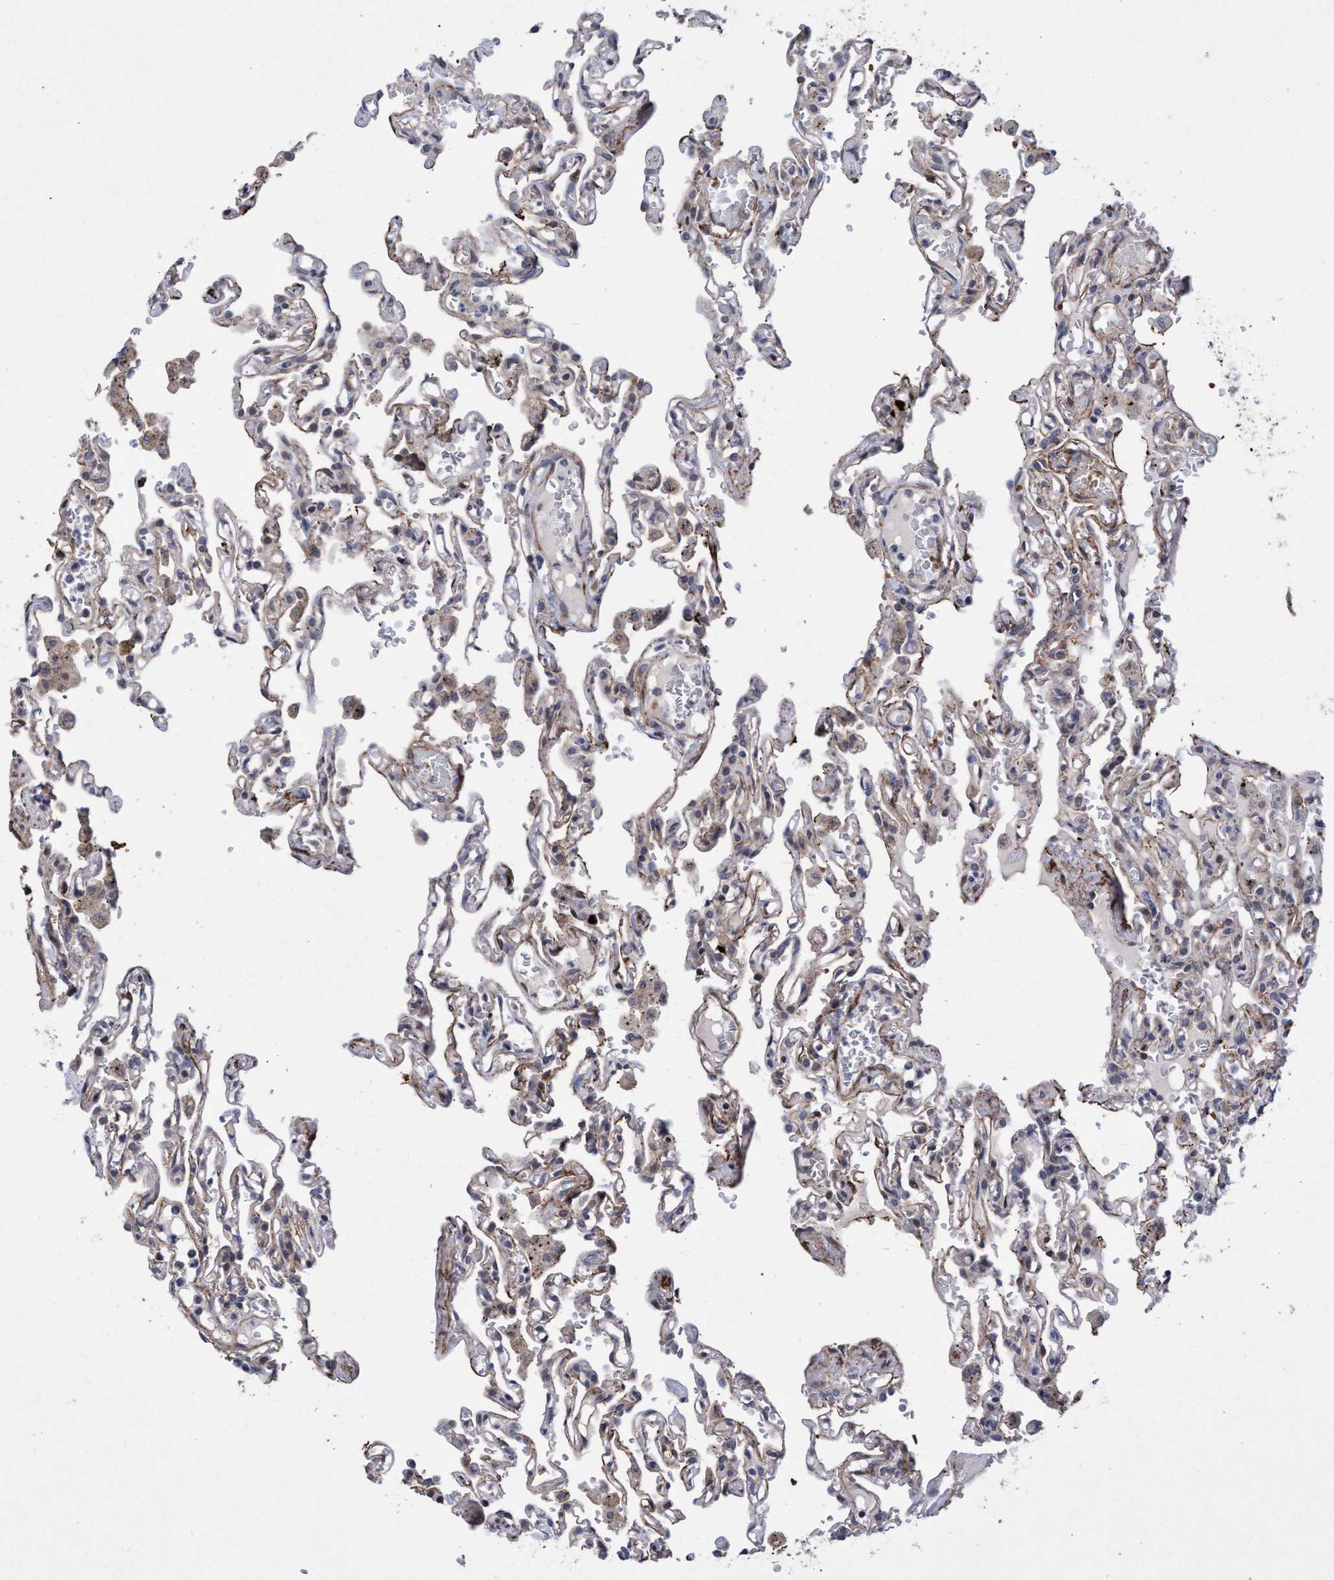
{"staining": {"intensity": "weak", "quantity": "25%-75%", "location": "cytoplasmic/membranous"}, "tissue": "lung", "cell_type": "Alveolar cells", "image_type": "normal", "snomed": [{"axis": "morphology", "description": "Normal tissue, NOS"}, {"axis": "topography", "description": "Lung"}], "caption": "Immunohistochemistry of normal lung exhibits low levels of weak cytoplasmic/membranous staining in about 25%-75% of alveolar cells.", "gene": "ZNF750", "patient": {"sex": "male", "age": 21}}